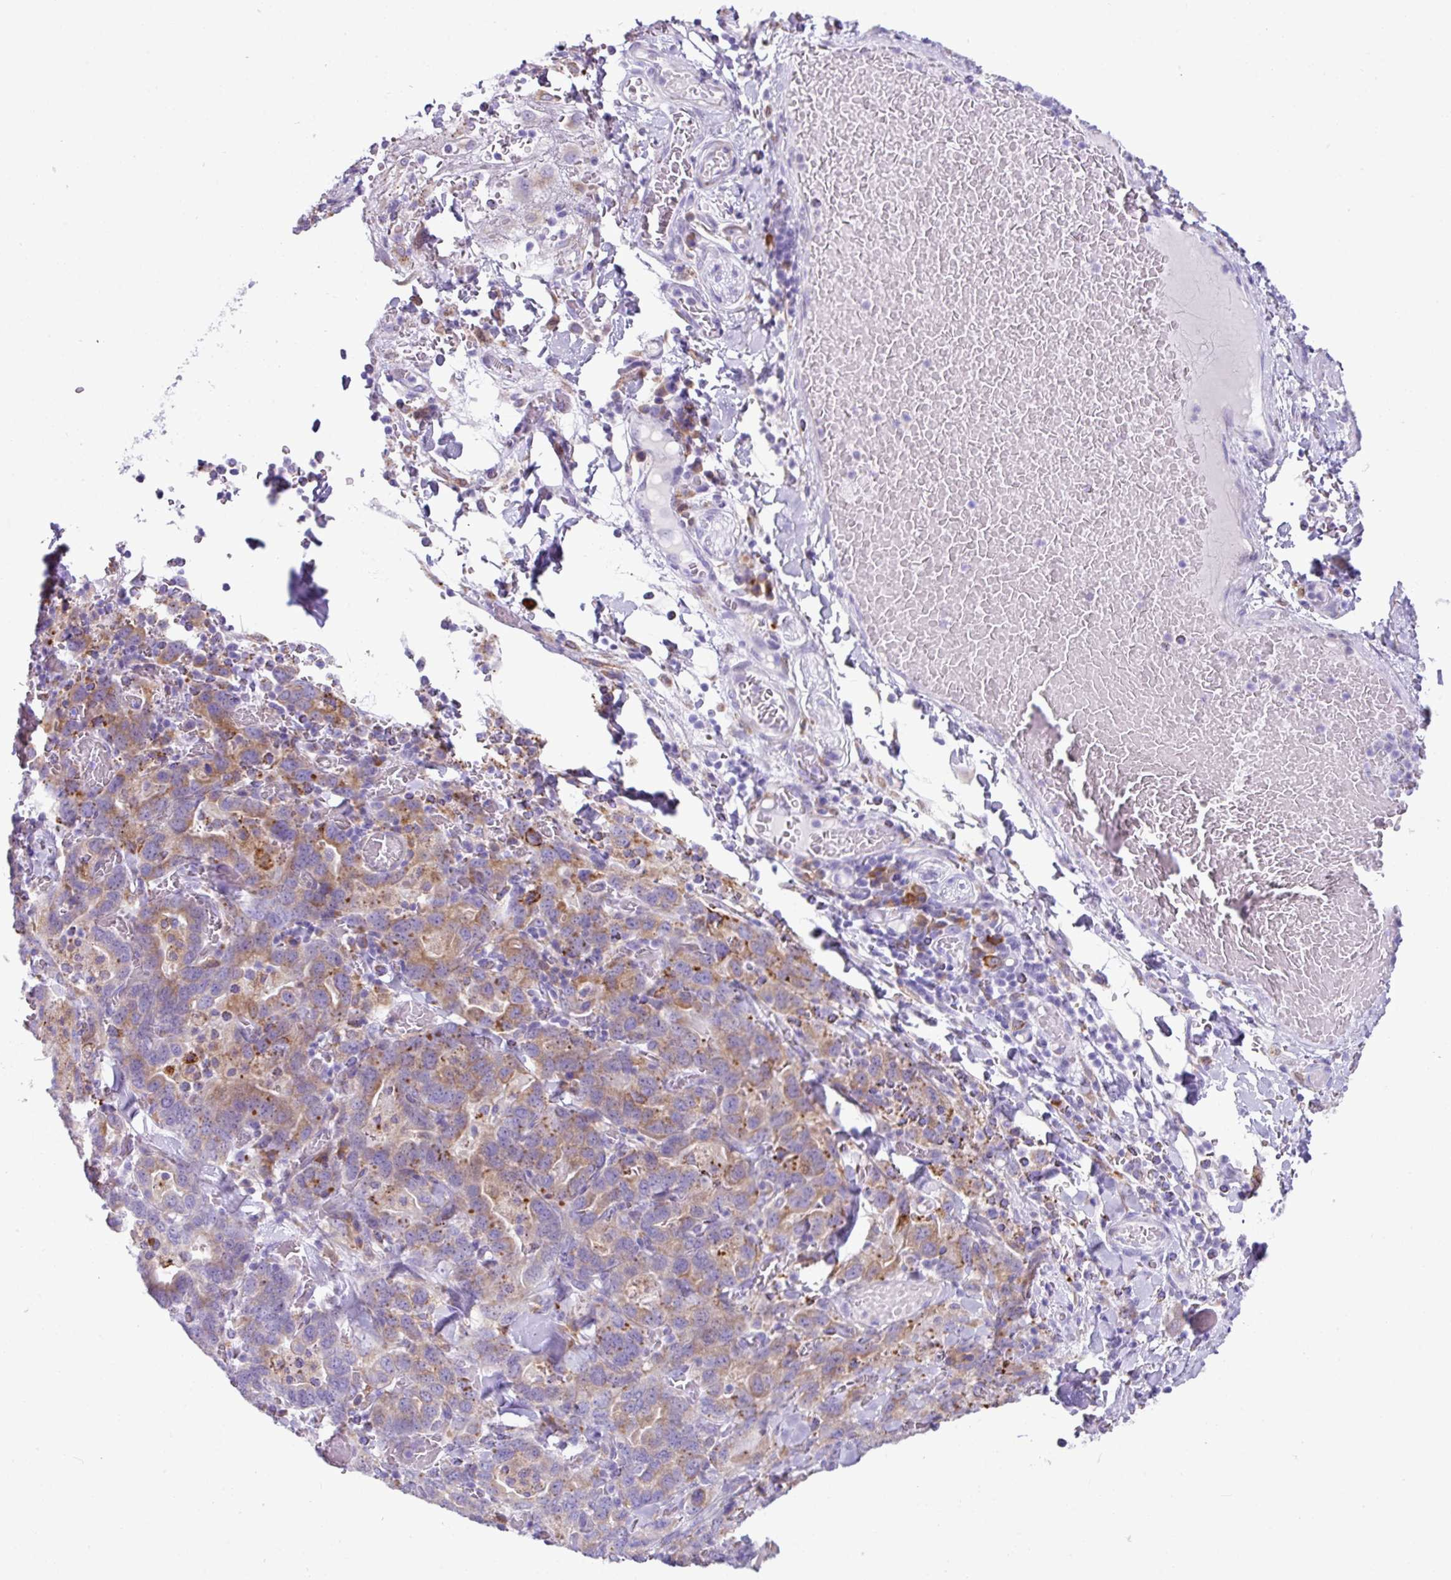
{"staining": {"intensity": "moderate", "quantity": "<25%", "location": "cytoplasmic/membranous"}, "tissue": "stomach cancer", "cell_type": "Tumor cells", "image_type": "cancer", "snomed": [{"axis": "morphology", "description": "Adenocarcinoma, NOS"}, {"axis": "topography", "description": "Stomach, upper"}, {"axis": "topography", "description": "Stomach"}], "caption": "Stomach cancer tissue demonstrates moderate cytoplasmic/membranous staining in about <25% of tumor cells", "gene": "RGS21", "patient": {"sex": "male", "age": 62}}